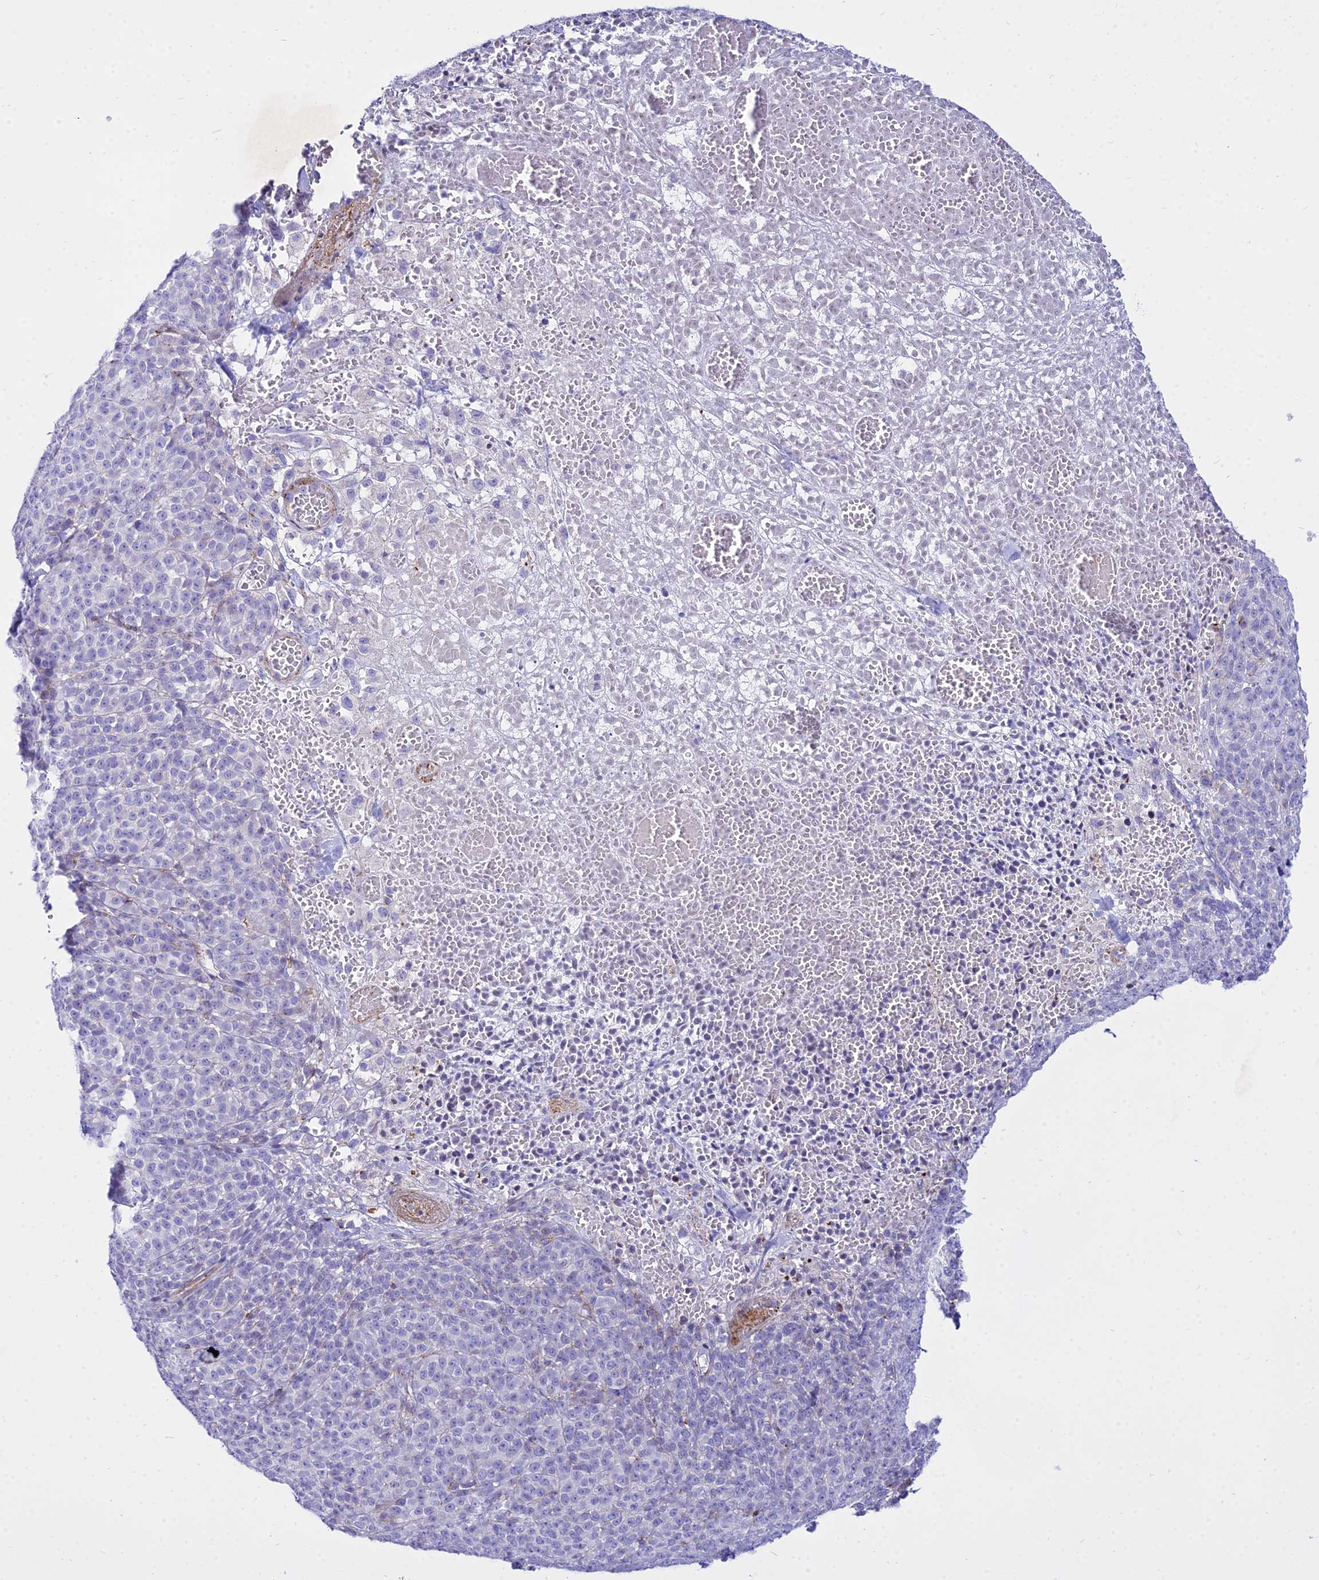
{"staining": {"intensity": "negative", "quantity": "none", "location": "none"}, "tissue": "melanoma", "cell_type": "Tumor cells", "image_type": "cancer", "snomed": [{"axis": "morphology", "description": "Normal tissue, NOS"}, {"axis": "morphology", "description": "Malignant melanoma, NOS"}, {"axis": "topography", "description": "Skin"}], "caption": "There is no significant positivity in tumor cells of melanoma. (DAB immunohistochemistry, high magnification).", "gene": "DLX1", "patient": {"sex": "female", "age": 34}}